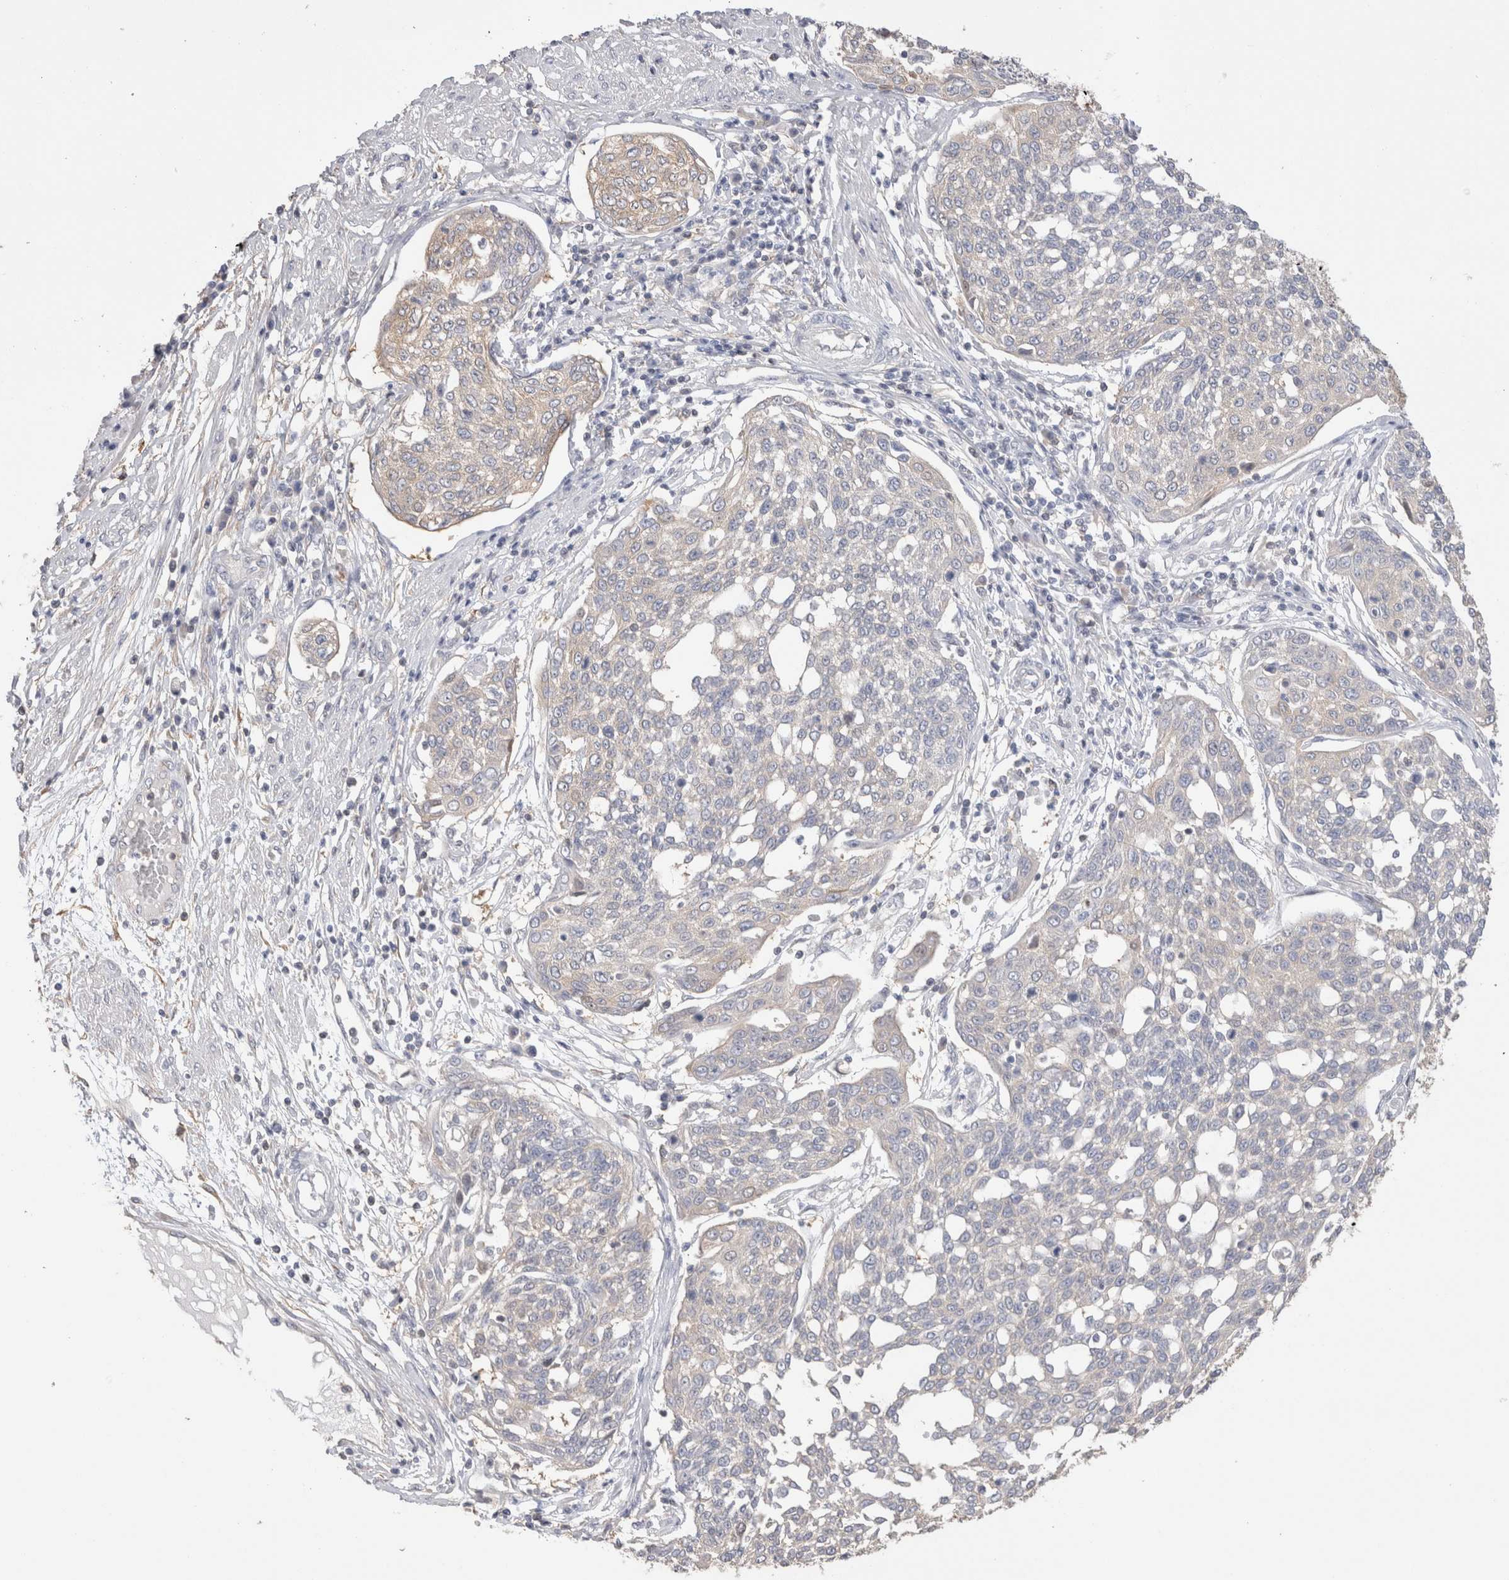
{"staining": {"intensity": "weak", "quantity": "<25%", "location": "cytoplasmic/membranous"}, "tissue": "cervical cancer", "cell_type": "Tumor cells", "image_type": "cancer", "snomed": [{"axis": "morphology", "description": "Squamous cell carcinoma, NOS"}, {"axis": "topography", "description": "Cervix"}], "caption": "This image is of cervical squamous cell carcinoma stained with IHC to label a protein in brown with the nuclei are counter-stained blue. There is no positivity in tumor cells.", "gene": "CAPN2", "patient": {"sex": "female", "age": 34}}